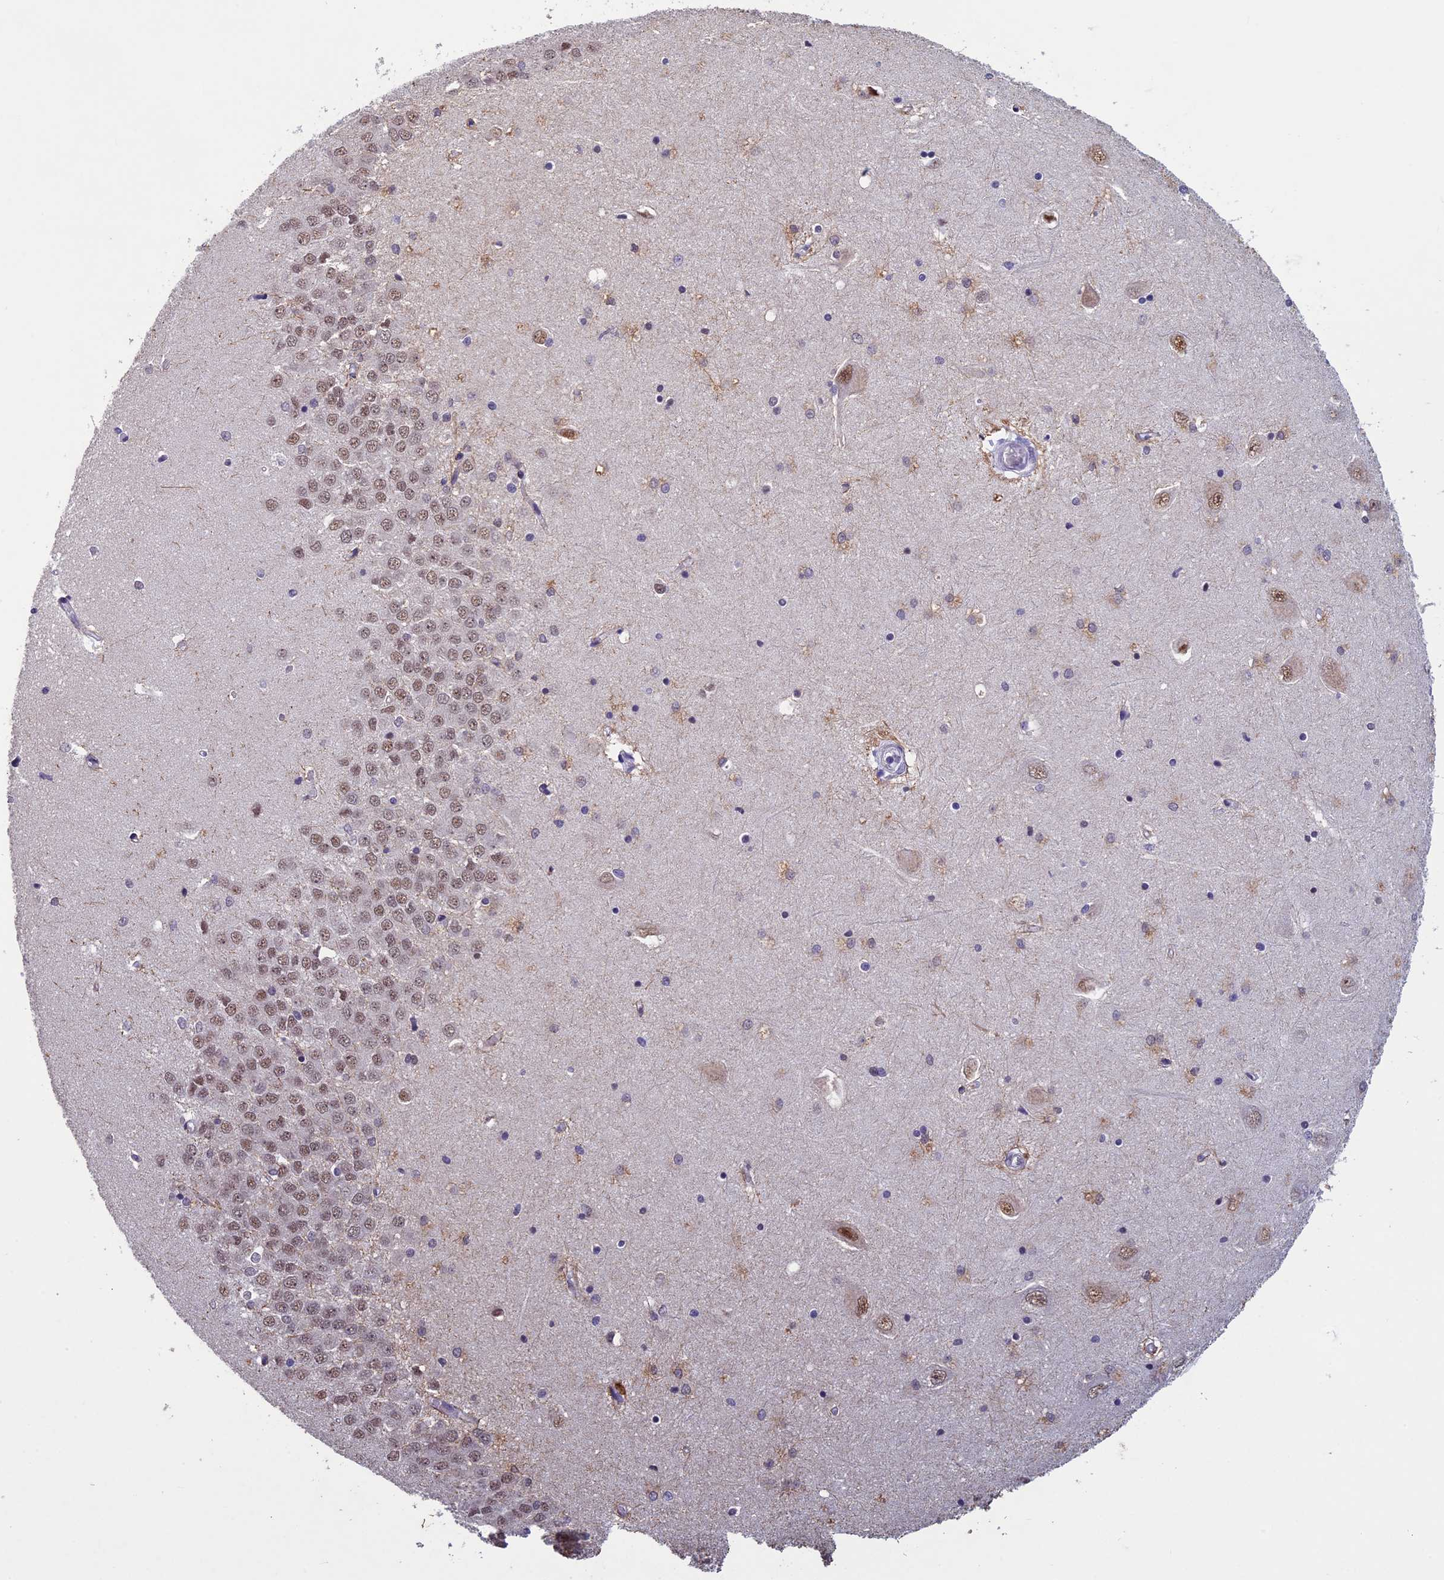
{"staining": {"intensity": "weak", "quantity": "<25%", "location": "nuclear"}, "tissue": "hippocampus", "cell_type": "Glial cells", "image_type": "normal", "snomed": [{"axis": "morphology", "description": "Normal tissue, NOS"}, {"axis": "topography", "description": "Hippocampus"}], "caption": "Glial cells are negative for protein expression in unremarkable human hippocampus.", "gene": "RNF40", "patient": {"sex": "male", "age": 45}}